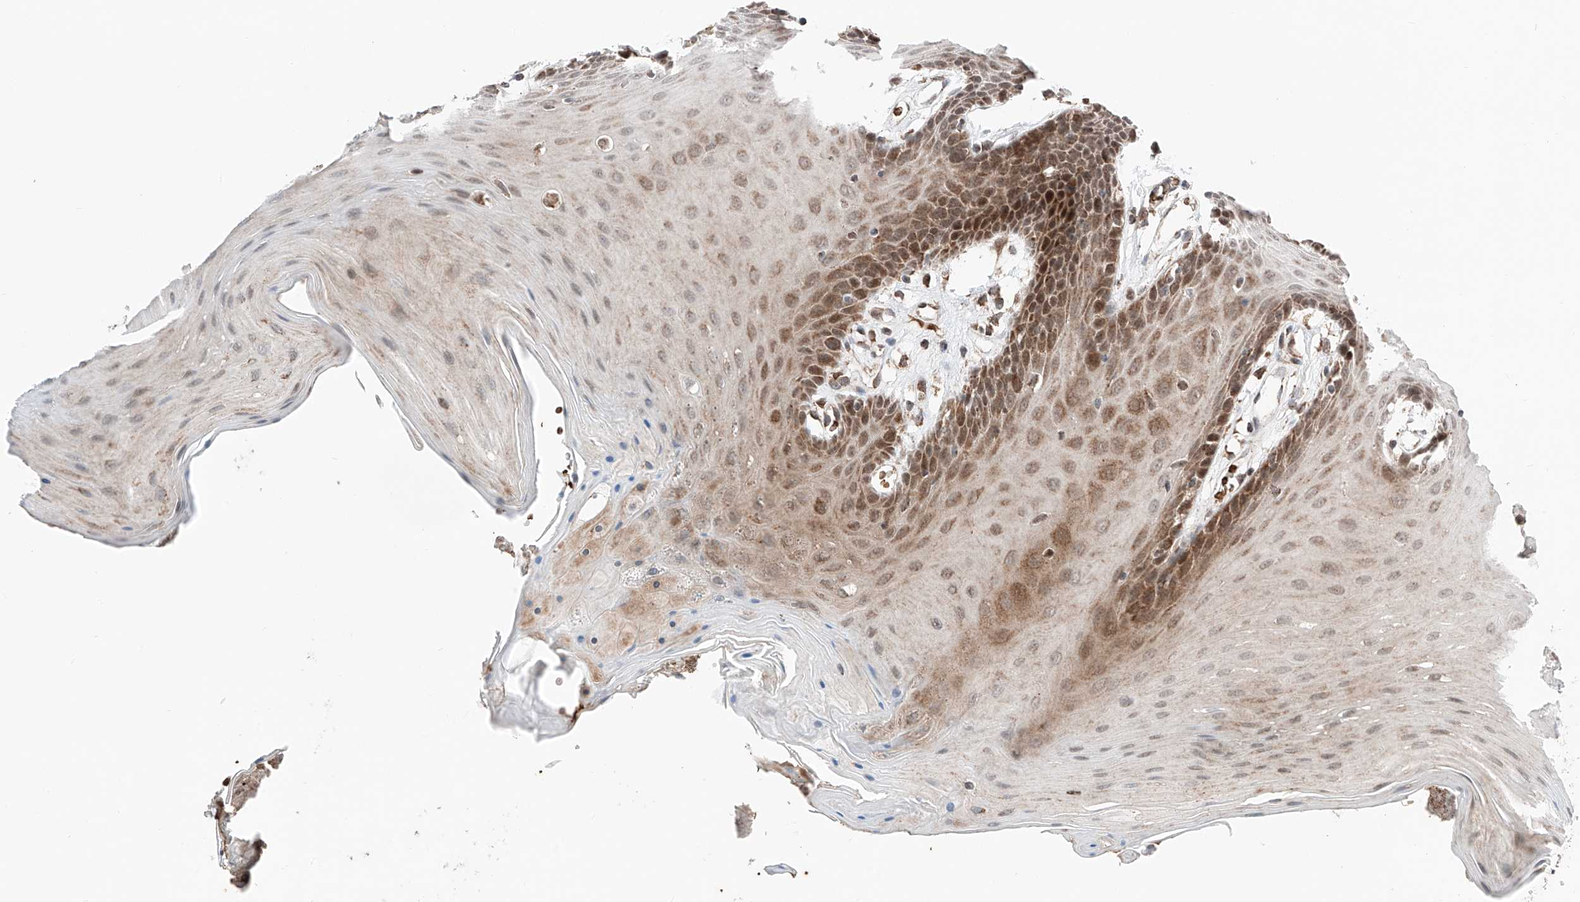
{"staining": {"intensity": "moderate", "quantity": ">75%", "location": "cytoplasmic/membranous,nuclear"}, "tissue": "oral mucosa", "cell_type": "Squamous epithelial cells", "image_type": "normal", "snomed": [{"axis": "morphology", "description": "Normal tissue, NOS"}, {"axis": "morphology", "description": "Squamous cell carcinoma, NOS"}, {"axis": "topography", "description": "Skeletal muscle"}, {"axis": "topography", "description": "Oral tissue"}, {"axis": "topography", "description": "Salivary gland"}, {"axis": "topography", "description": "Head-Neck"}], "caption": "A medium amount of moderate cytoplasmic/membranous,nuclear staining is seen in approximately >75% of squamous epithelial cells in normal oral mucosa. The staining was performed using DAB, with brown indicating positive protein expression. Nuclei are stained blue with hematoxylin.", "gene": "ZSCAN29", "patient": {"sex": "male", "age": 54}}